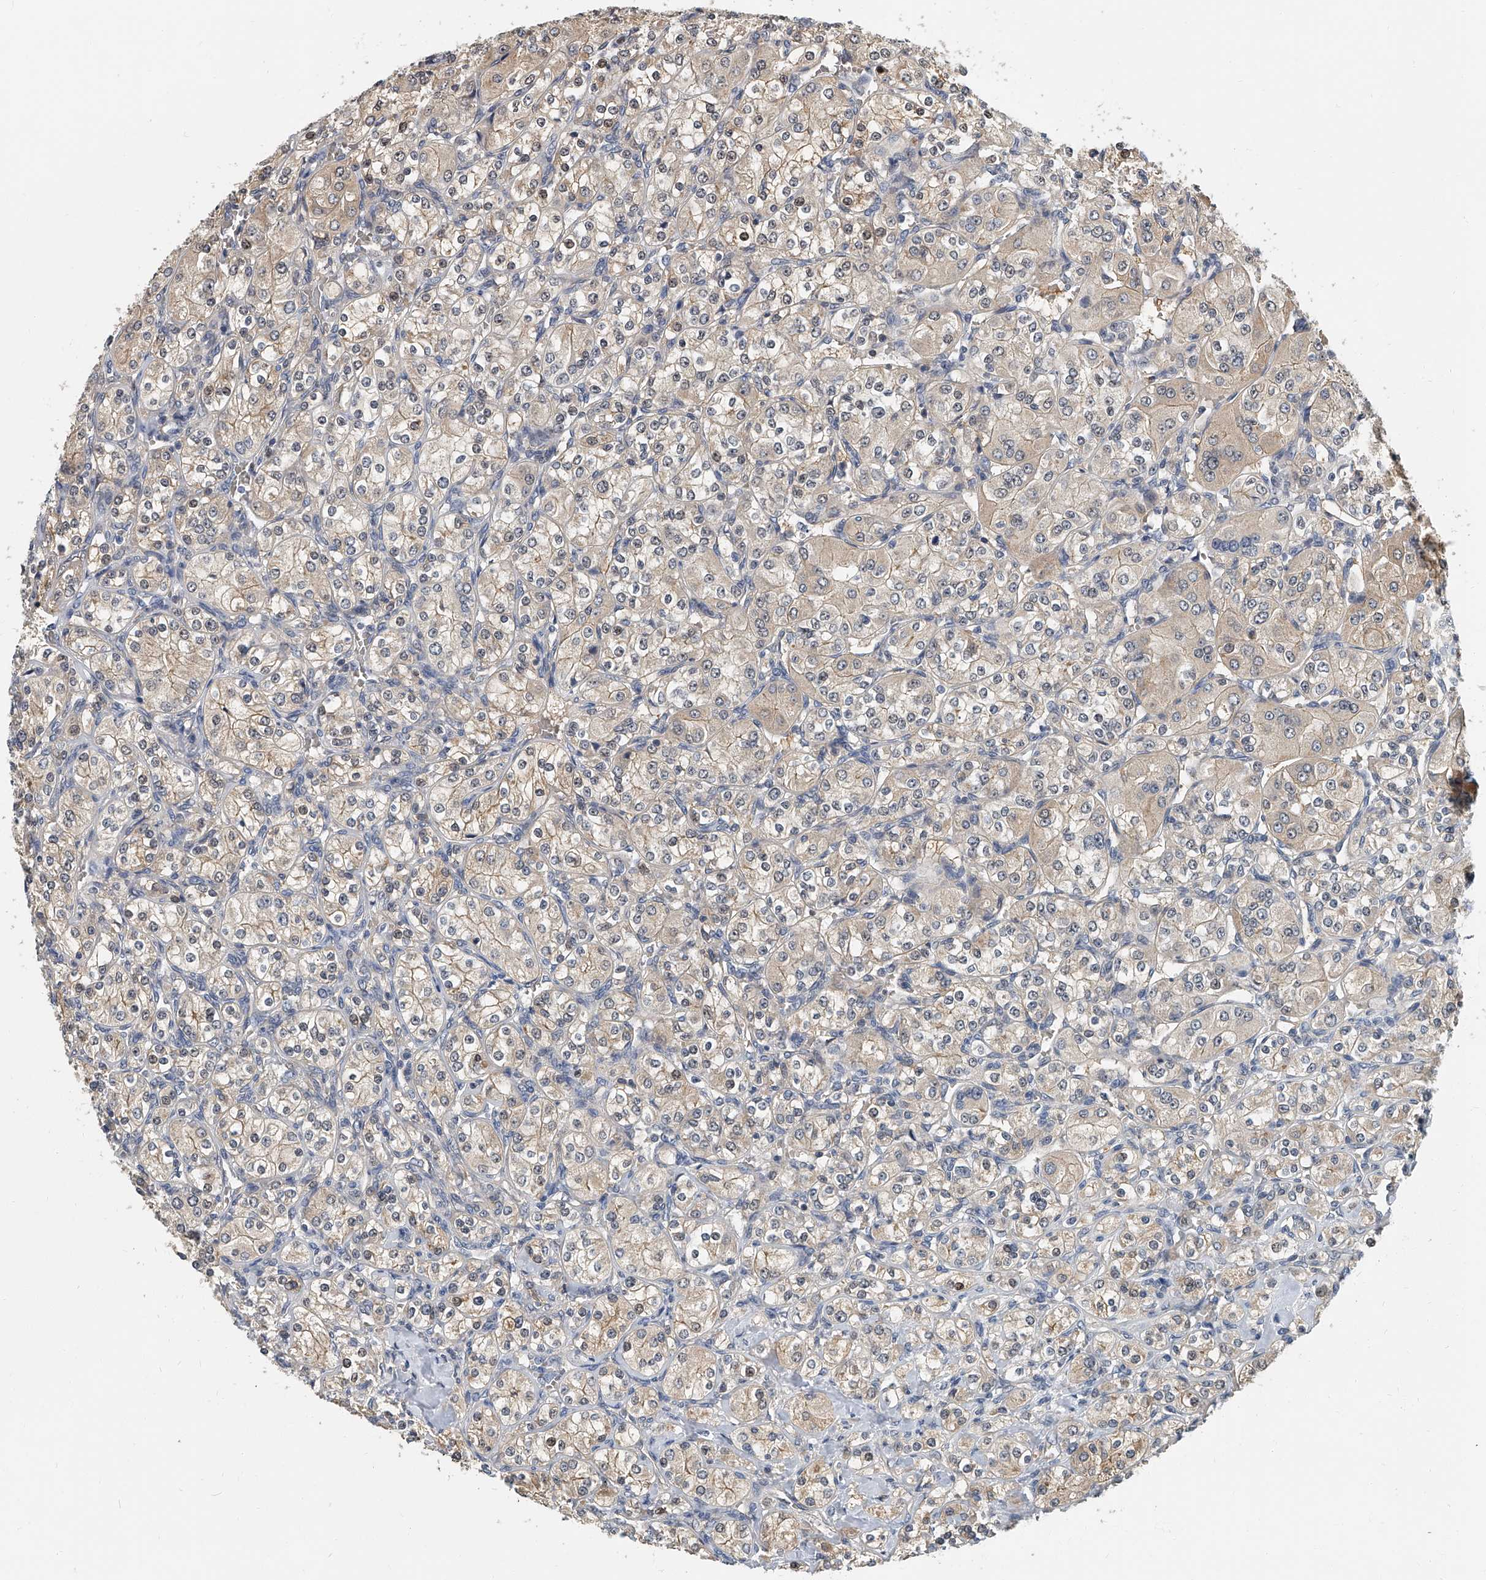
{"staining": {"intensity": "weak", "quantity": "25%-75%", "location": "cytoplasmic/membranous,nuclear"}, "tissue": "renal cancer", "cell_type": "Tumor cells", "image_type": "cancer", "snomed": [{"axis": "morphology", "description": "Adenocarcinoma, NOS"}, {"axis": "topography", "description": "Kidney"}], "caption": "This is a histology image of IHC staining of renal cancer (adenocarcinoma), which shows weak expression in the cytoplasmic/membranous and nuclear of tumor cells.", "gene": "CD200", "patient": {"sex": "male", "age": 77}}